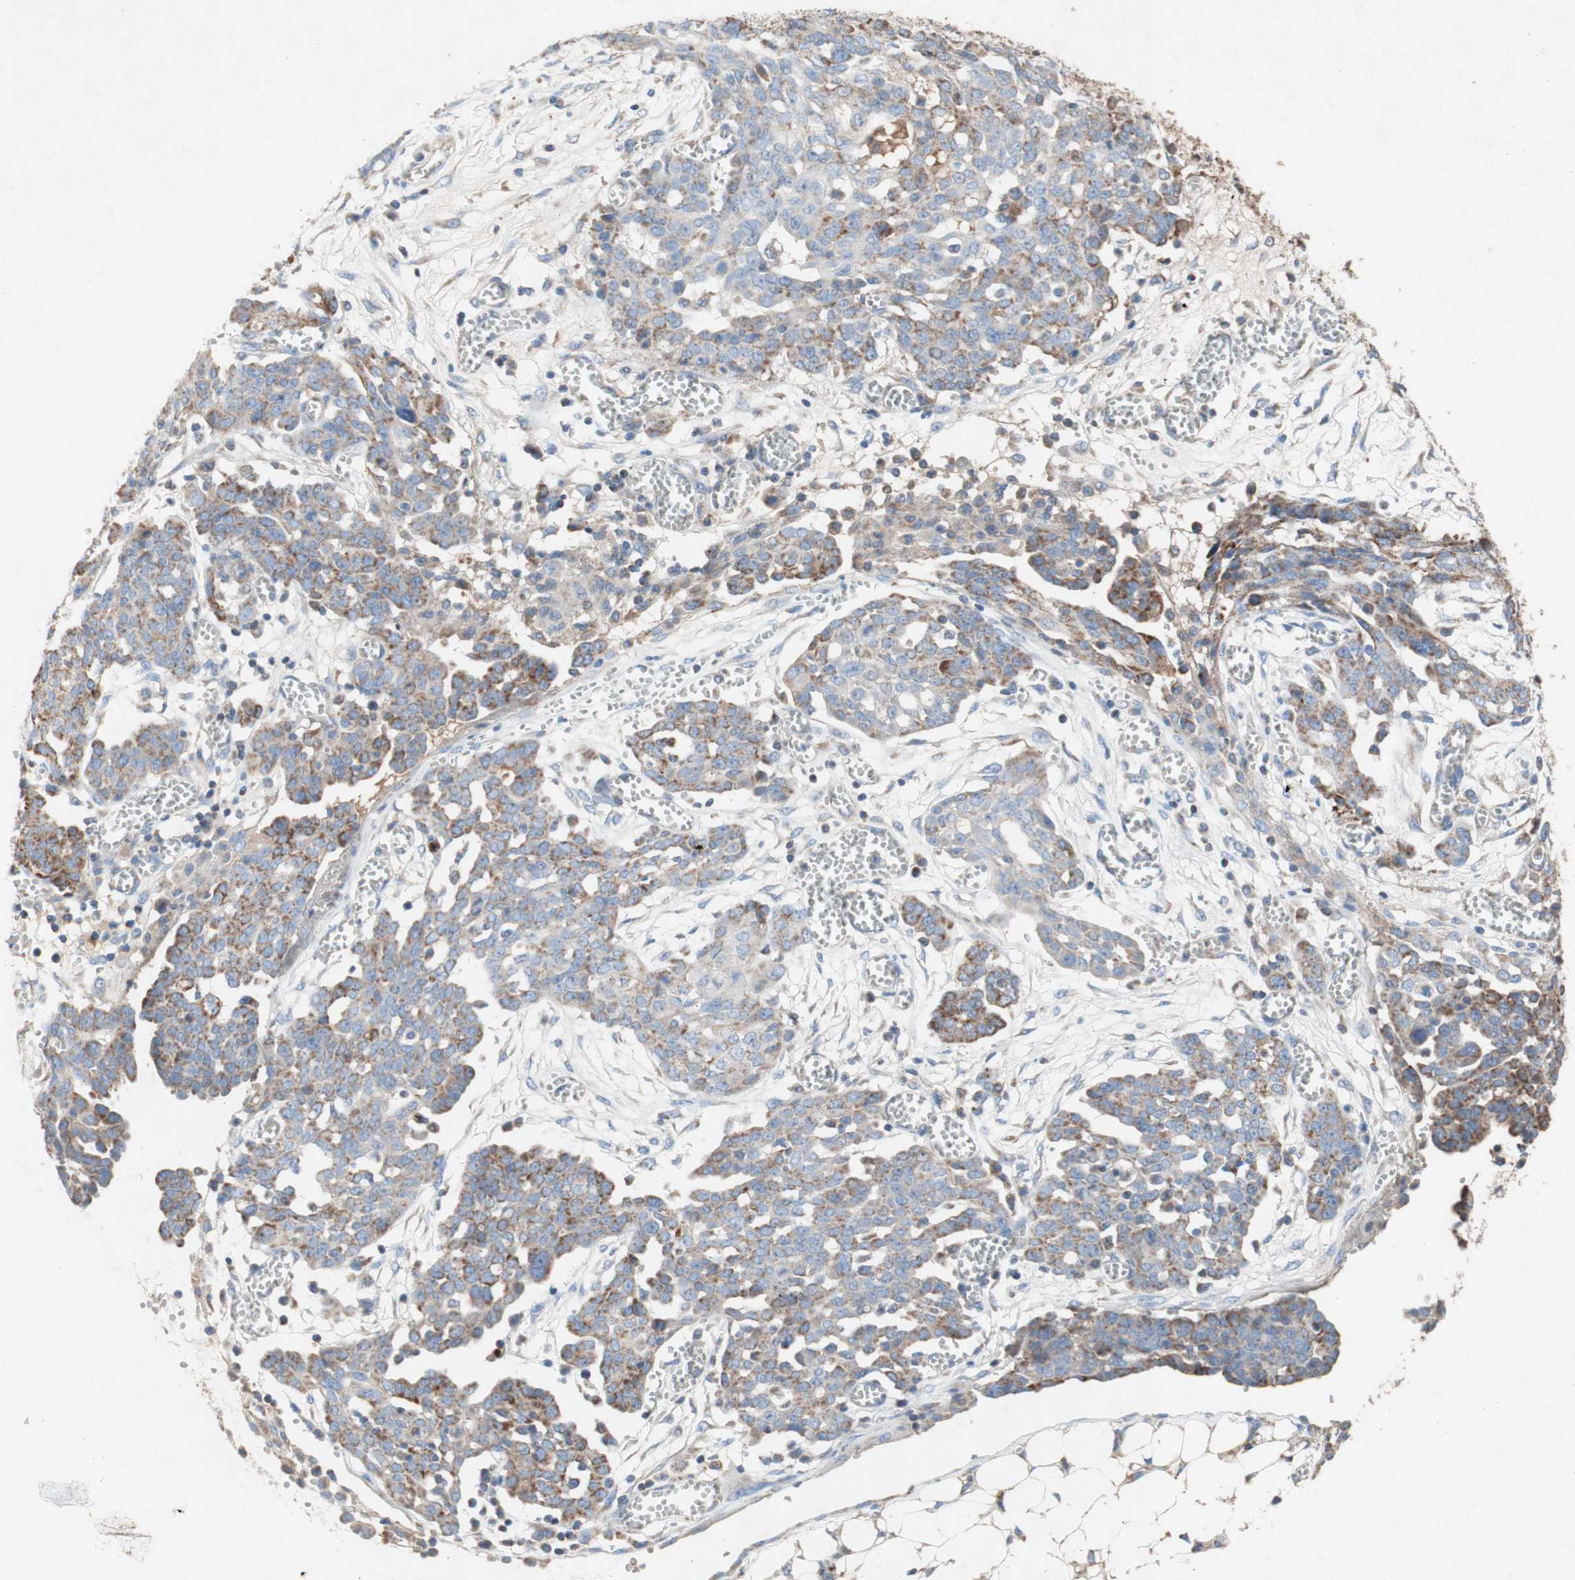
{"staining": {"intensity": "moderate", "quantity": ">75%", "location": "cytoplasmic/membranous"}, "tissue": "ovarian cancer", "cell_type": "Tumor cells", "image_type": "cancer", "snomed": [{"axis": "morphology", "description": "Cystadenocarcinoma, serous, NOS"}, {"axis": "topography", "description": "Soft tissue"}, {"axis": "topography", "description": "Ovary"}], "caption": "Ovarian cancer stained with immunohistochemistry demonstrates moderate cytoplasmic/membranous staining in about >75% of tumor cells. Nuclei are stained in blue.", "gene": "SDHB", "patient": {"sex": "female", "age": 57}}